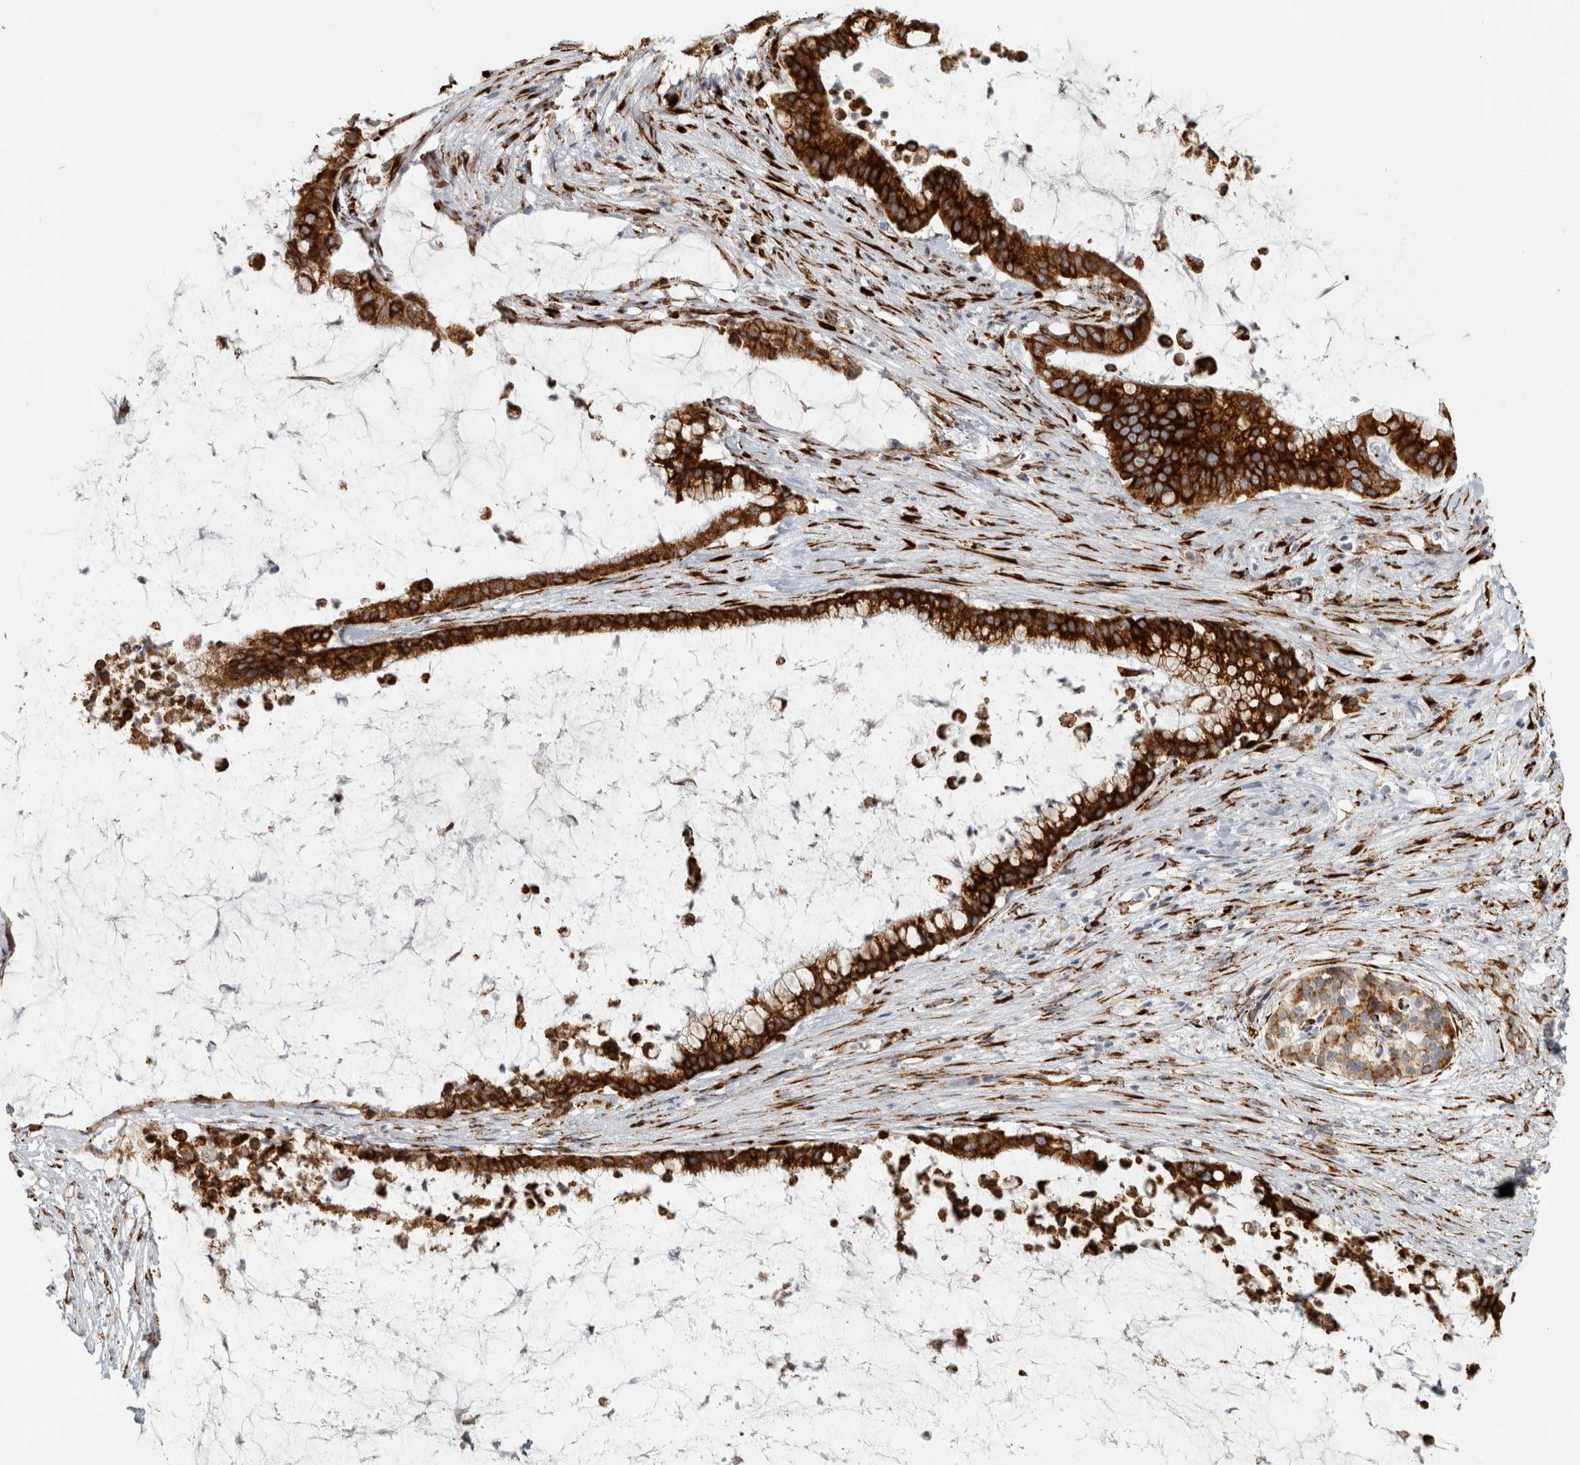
{"staining": {"intensity": "strong", "quantity": ">75%", "location": "cytoplasmic/membranous"}, "tissue": "pancreatic cancer", "cell_type": "Tumor cells", "image_type": "cancer", "snomed": [{"axis": "morphology", "description": "Adenocarcinoma, NOS"}, {"axis": "topography", "description": "Pancreas"}], "caption": "There is high levels of strong cytoplasmic/membranous positivity in tumor cells of pancreatic adenocarcinoma, as demonstrated by immunohistochemical staining (brown color).", "gene": "OSTN", "patient": {"sex": "male", "age": 41}}